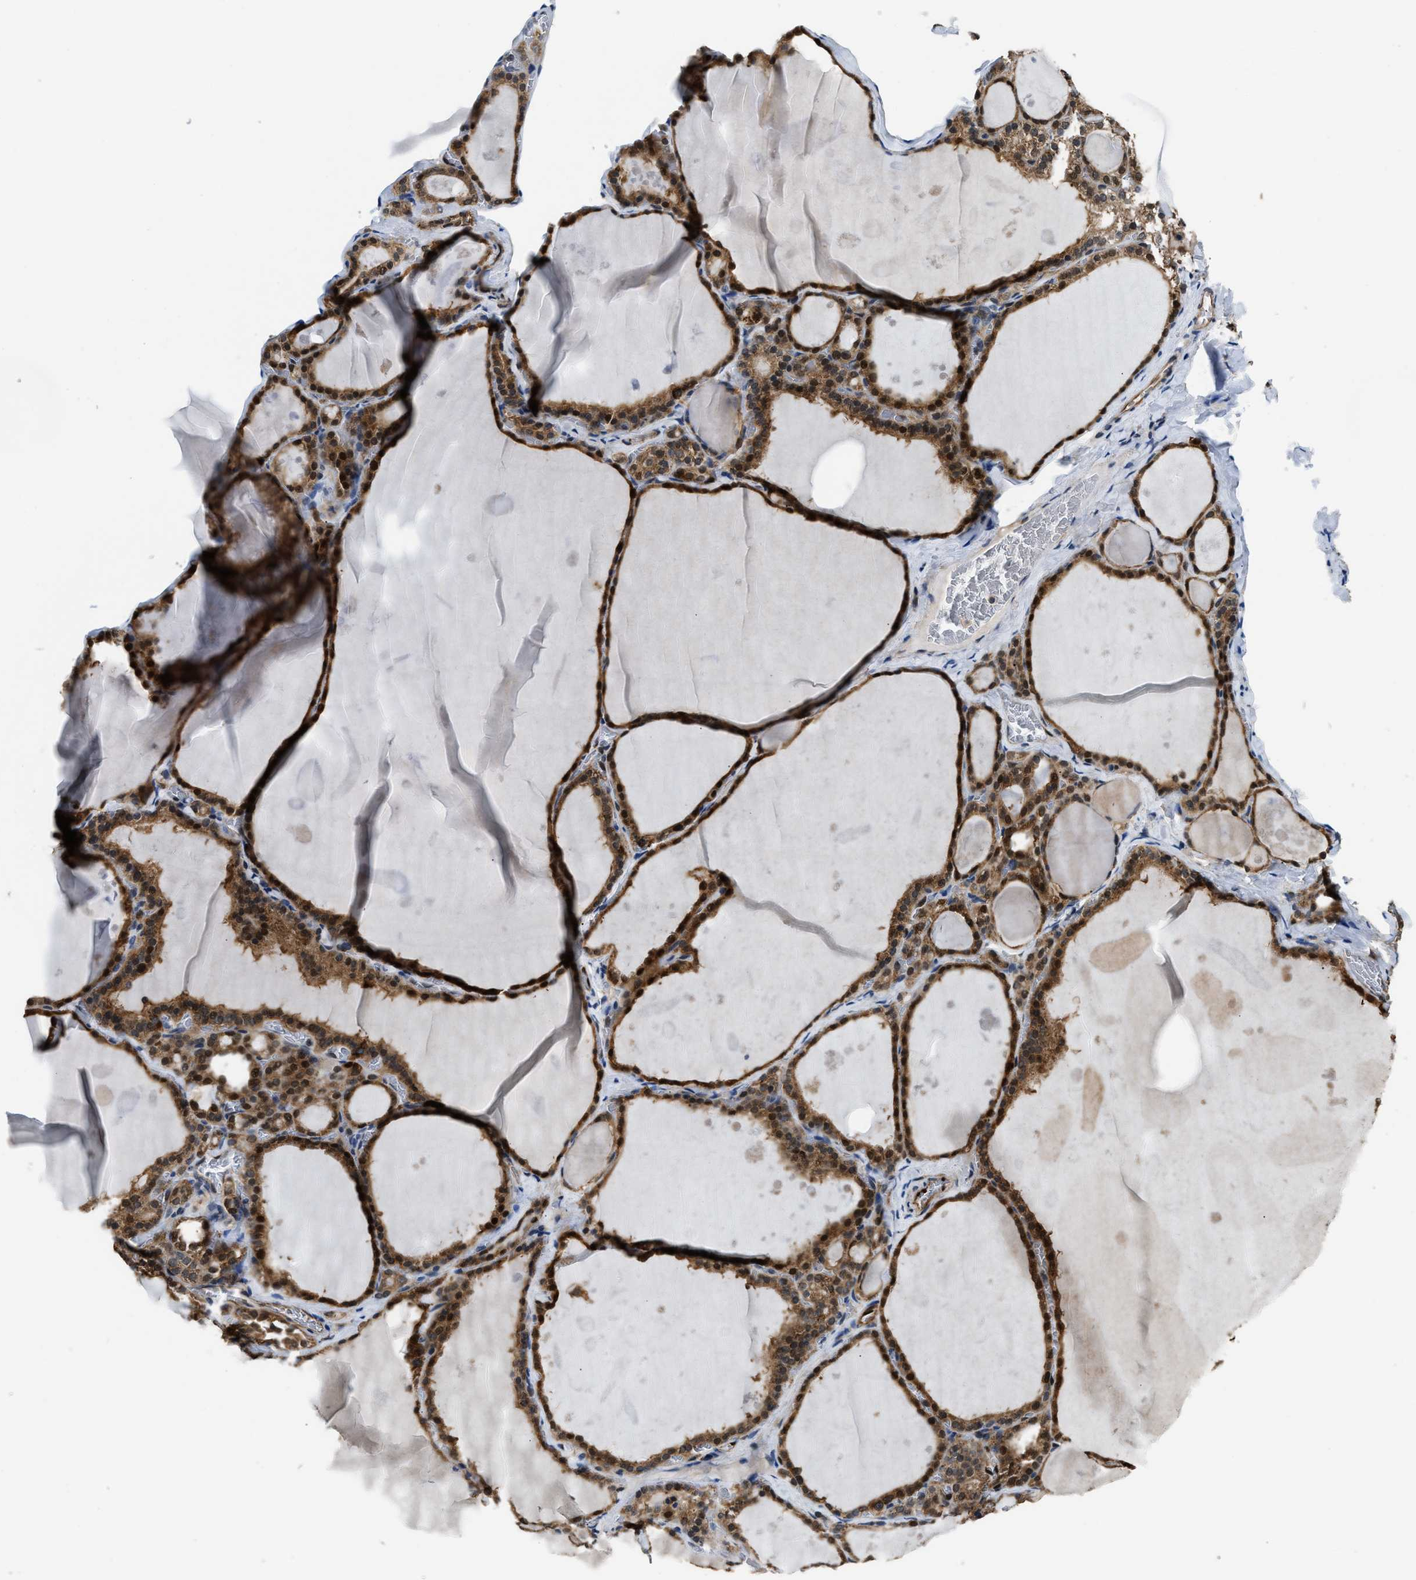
{"staining": {"intensity": "moderate", "quantity": ">75%", "location": "cytoplasmic/membranous,nuclear"}, "tissue": "thyroid gland", "cell_type": "Glandular cells", "image_type": "normal", "snomed": [{"axis": "morphology", "description": "Normal tissue, NOS"}, {"axis": "topography", "description": "Thyroid gland"}], "caption": "Brown immunohistochemical staining in unremarkable human thyroid gland demonstrates moderate cytoplasmic/membranous,nuclear positivity in approximately >75% of glandular cells. Nuclei are stained in blue.", "gene": "PPA1", "patient": {"sex": "male", "age": 56}}